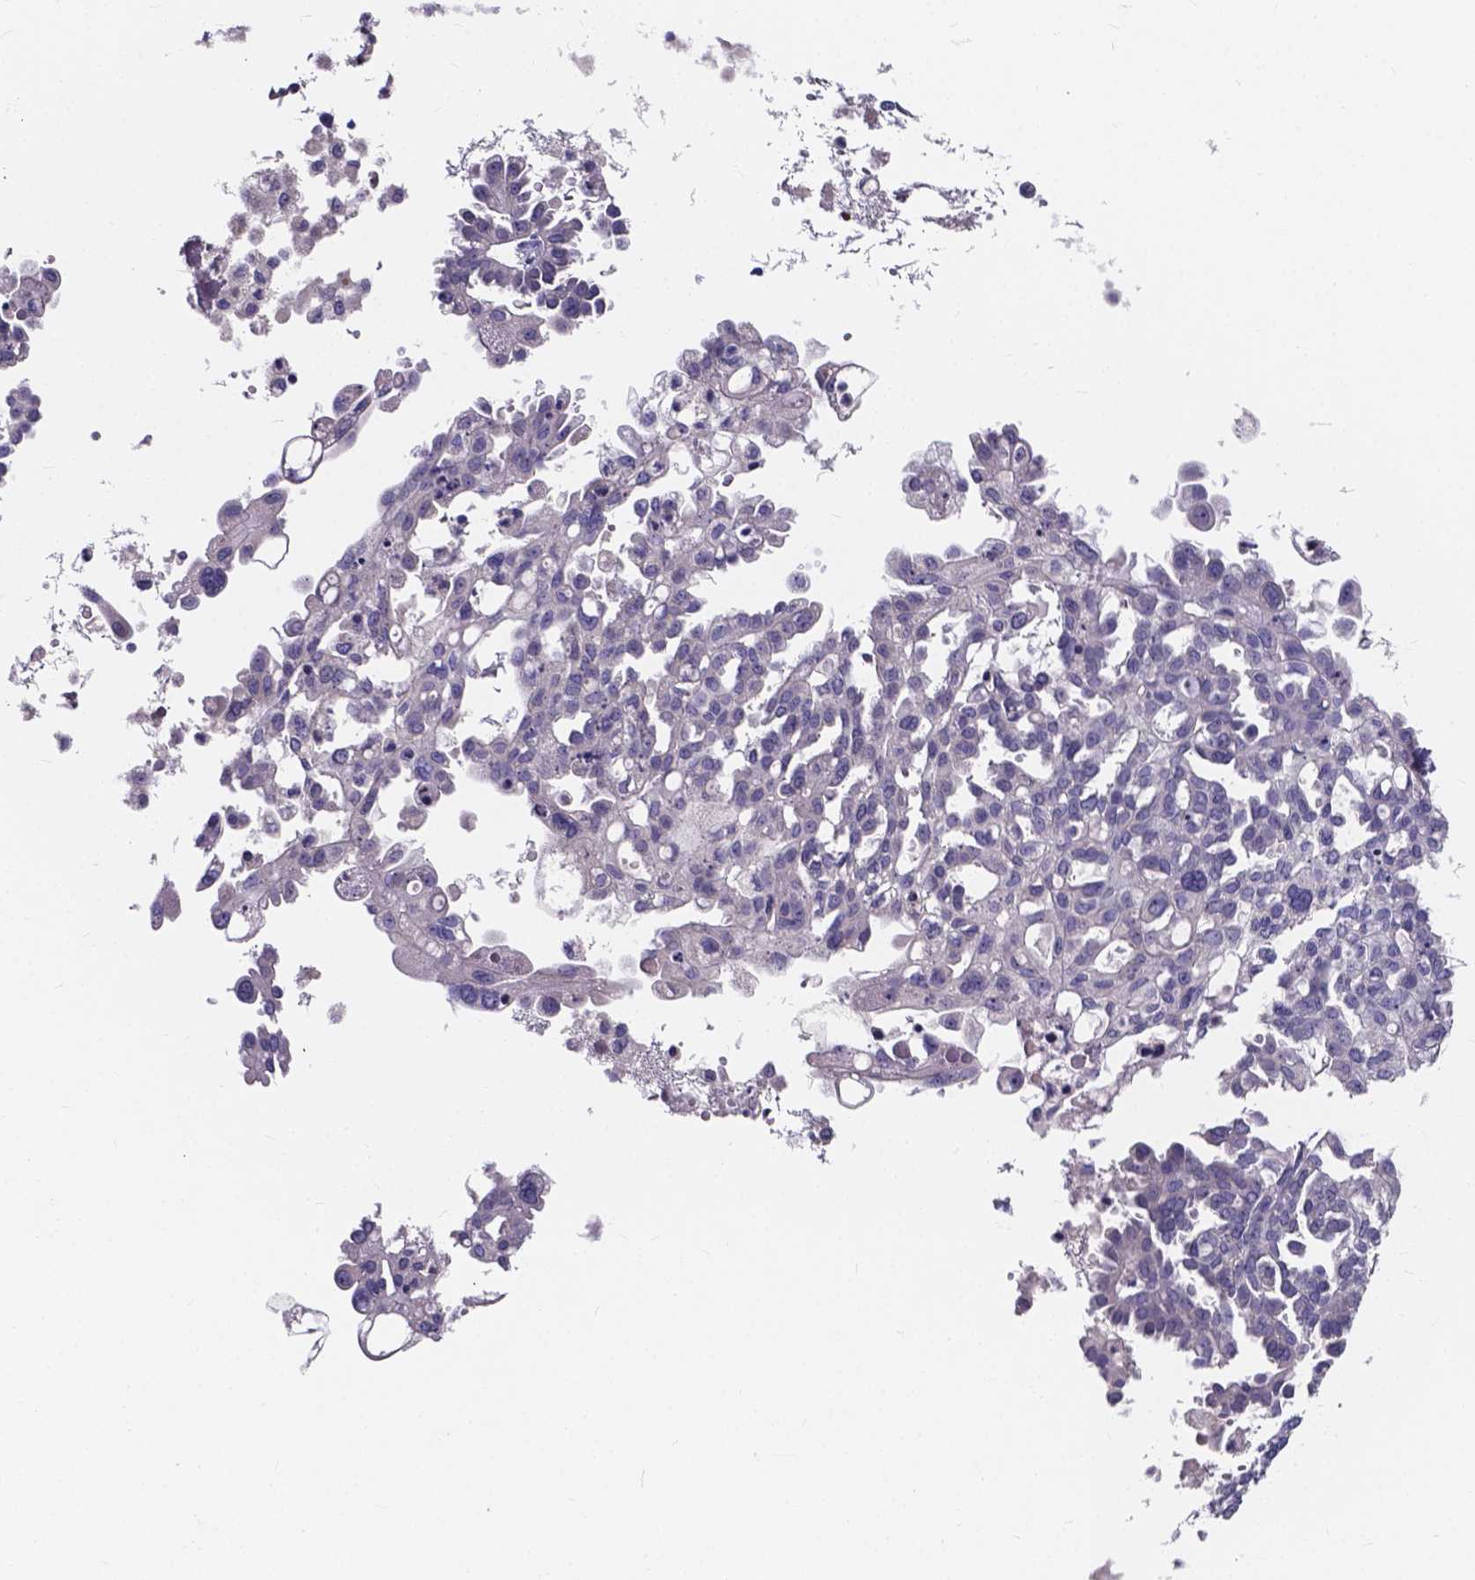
{"staining": {"intensity": "negative", "quantity": "none", "location": "none"}, "tissue": "ovarian cancer", "cell_type": "Tumor cells", "image_type": "cancer", "snomed": [{"axis": "morphology", "description": "Cystadenocarcinoma, serous, NOS"}, {"axis": "topography", "description": "Ovary"}], "caption": "IHC photomicrograph of neoplastic tissue: human ovarian cancer stained with DAB (3,3'-diaminobenzidine) shows no significant protein expression in tumor cells. The staining was performed using DAB (3,3'-diaminobenzidine) to visualize the protein expression in brown, while the nuclei were stained in blue with hematoxylin (Magnification: 20x).", "gene": "SPOCD1", "patient": {"sex": "female", "age": 53}}